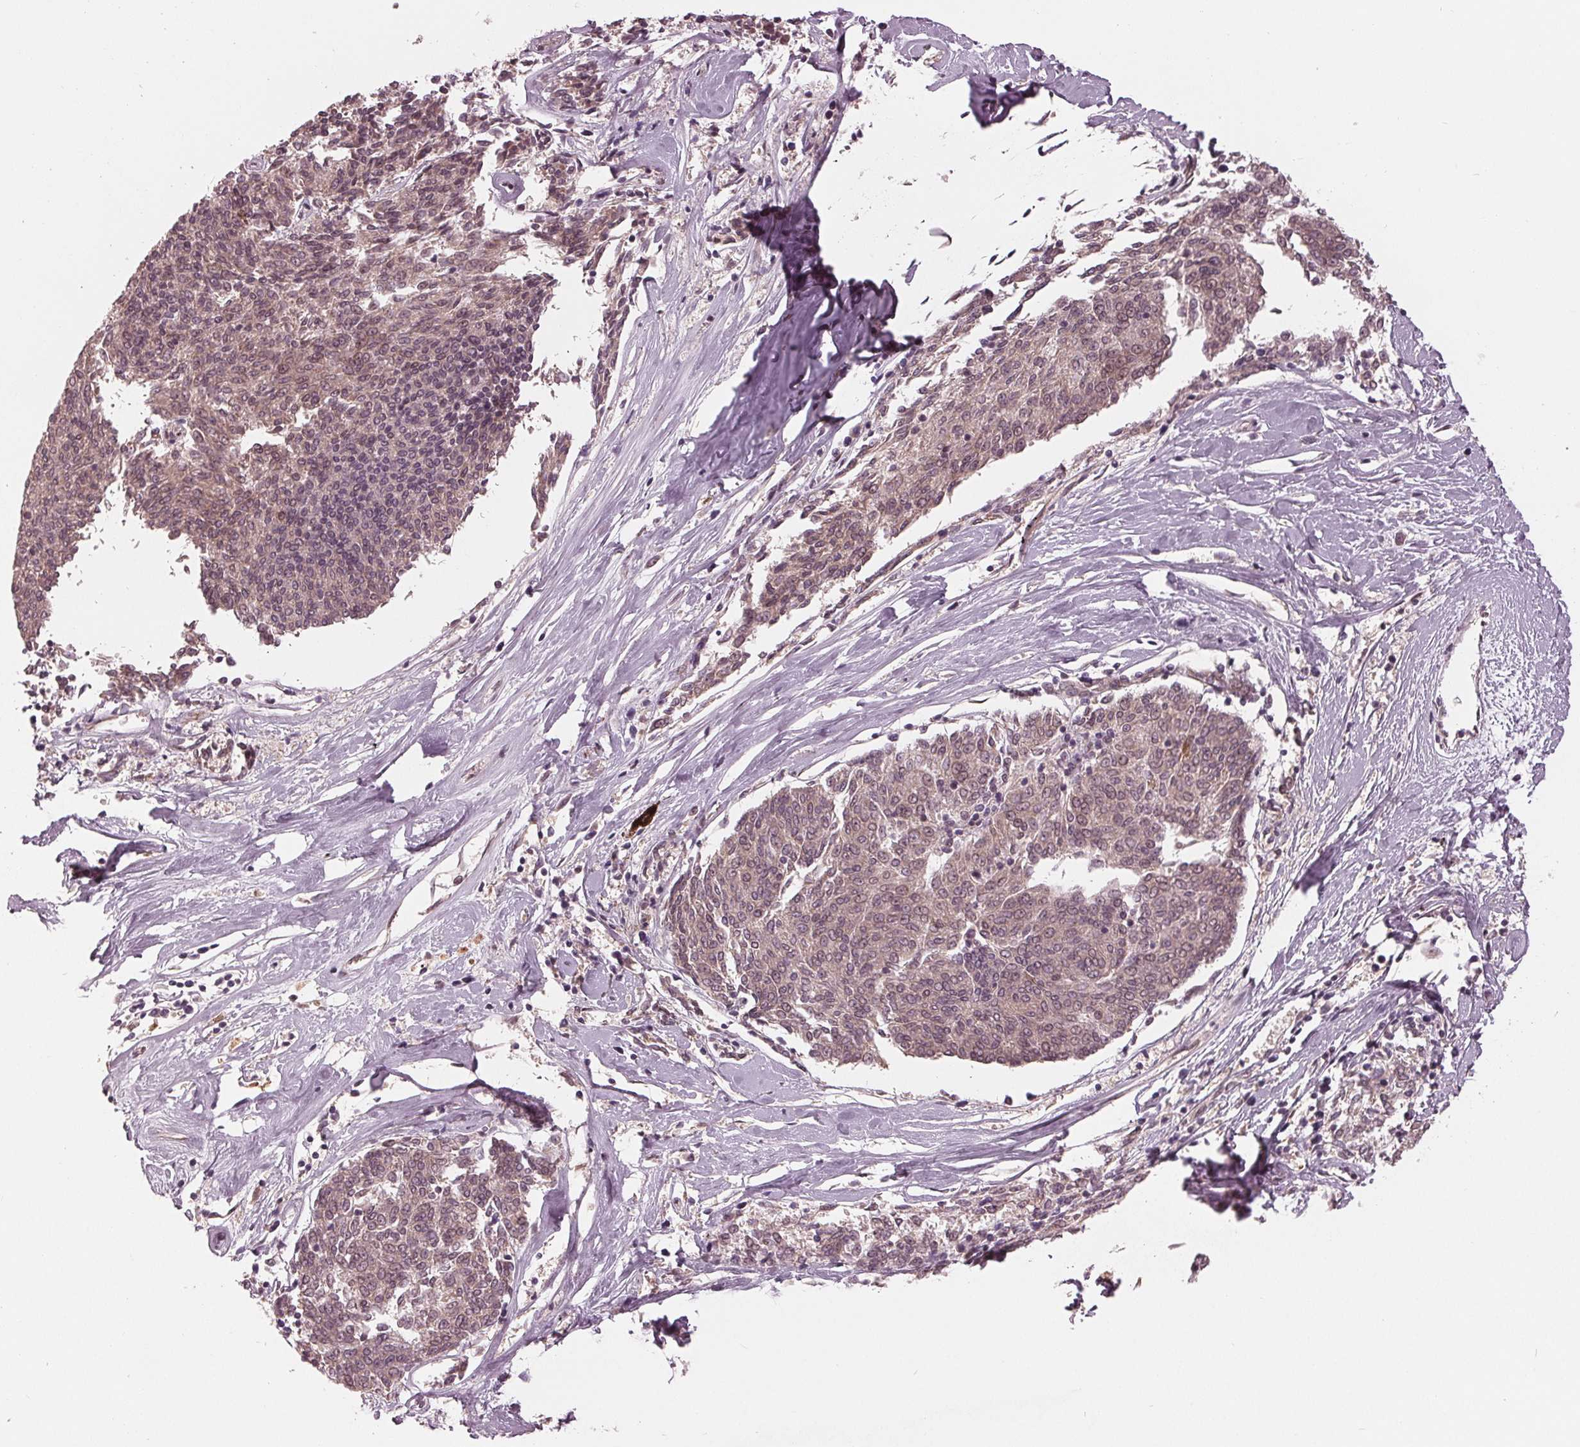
{"staining": {"intensity": "weak", "quantity": "25%-75%", "location": "cytoplasmic/membranous,nuclear"}, "tissue": "melanoma", "cell_type": "Tumor cells", "image_type": "cancer", "snomed": [{"axis": "morphology", "description": "Malignant melanoma, NOS"}, {"axis": "topography", "description": "Skin"}], "caption": "This photomicrograph reveals immunohistochemistry staining of human malignant melanoma, with low weak cytoplasmic/membranous and nuclear expression in approximately 25%-75% of tumor cells.", "gene": "ZNF471", "patient": {"sex": "female", "age": 72}}